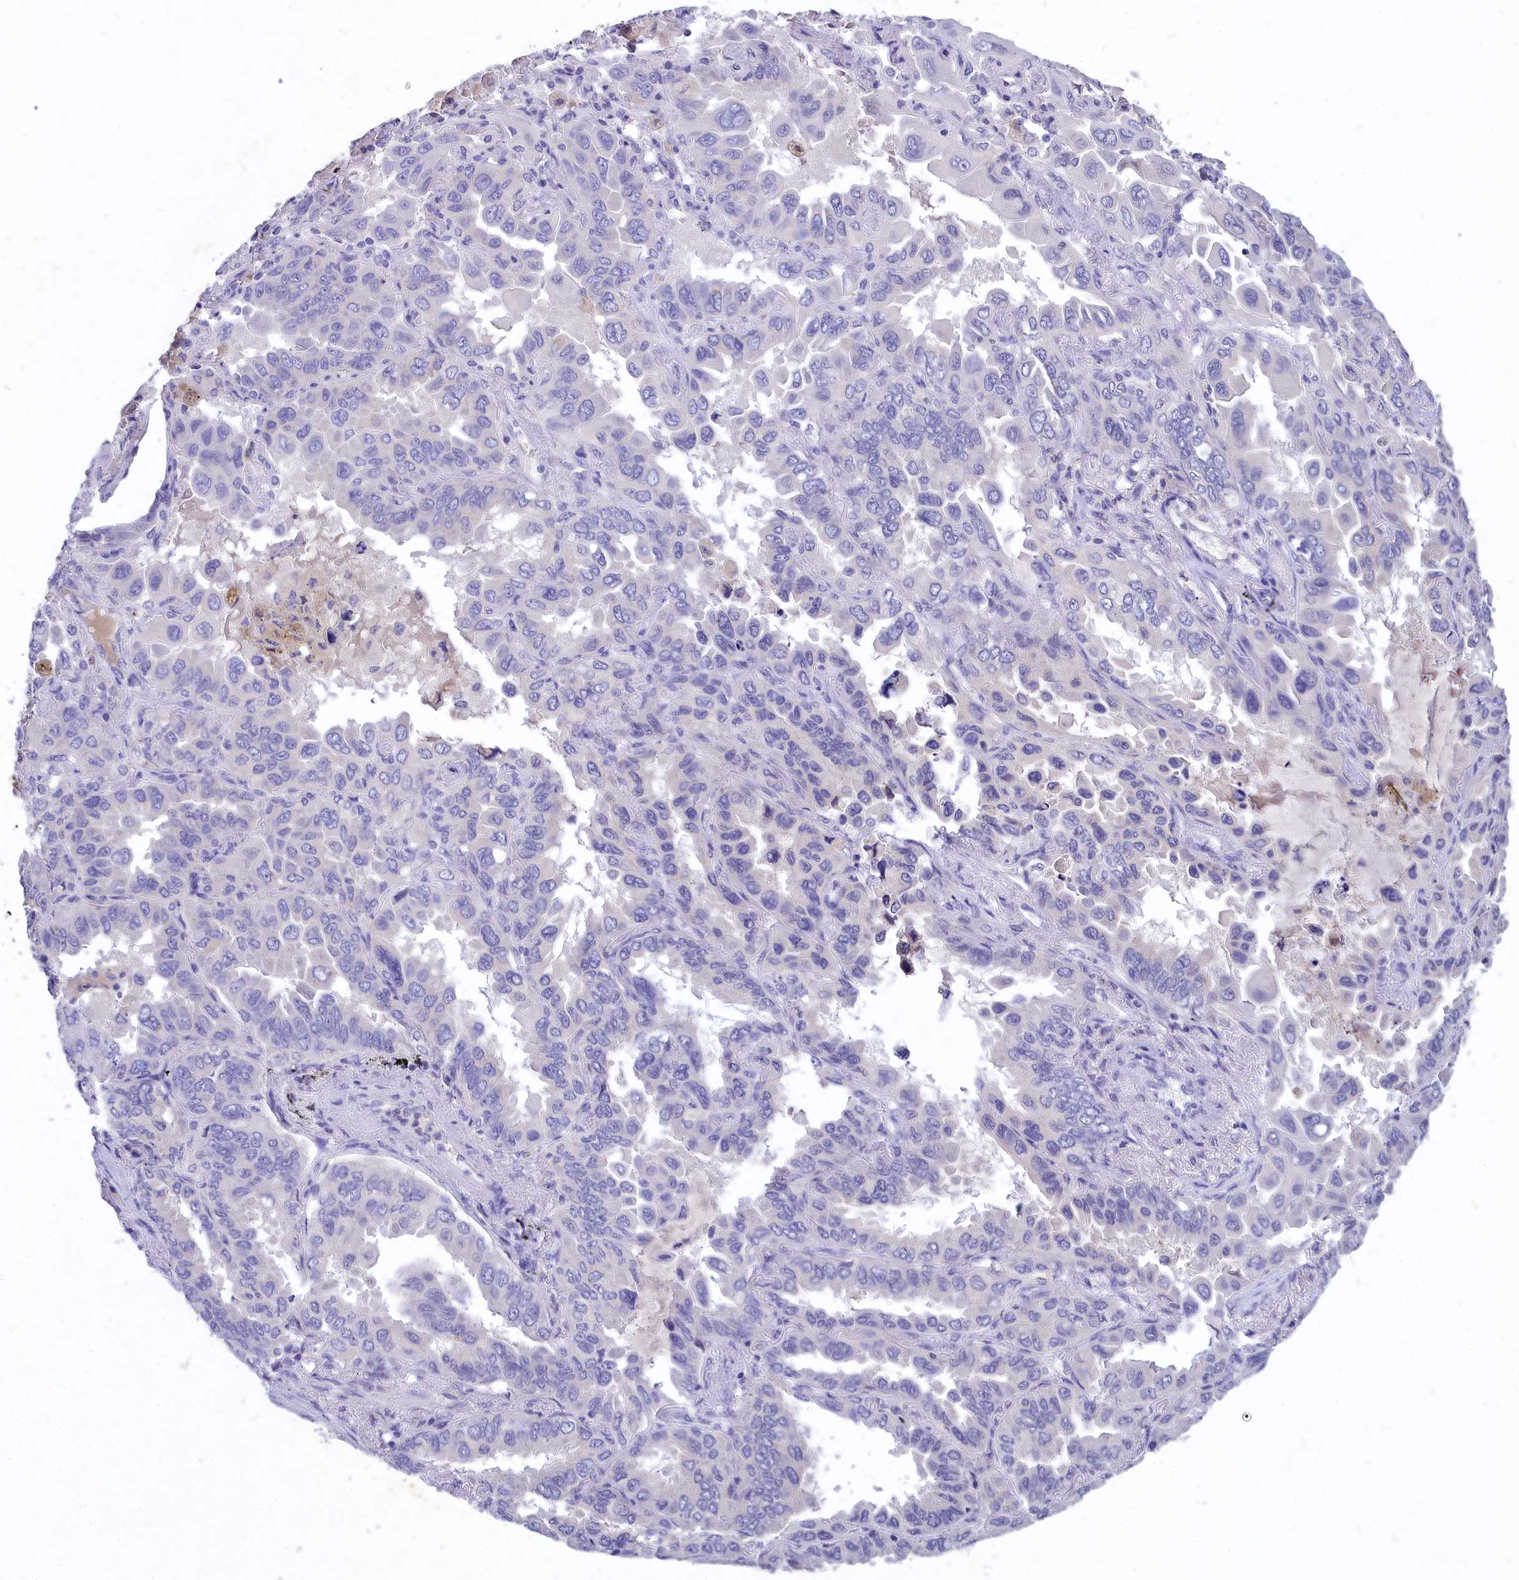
{"staining": {"intensity": "negative", "quantity": "none", "location": "none"}, "tissue": "lung cancer", "cell_type": "Tumor cells", "image_type": "cancer", "snomed": [{"axis": "morphology", "description": "Adenocarcinoma, NOS"}, {"axis": "topography", "description": "Lung"}], "caption": "This is an immunohistochemistry (IHC) micrograph of lung cancer. There is no expression in tumor cells.", "gene": "DEFB119", "patient": {"sex": "male", "age": 64}}